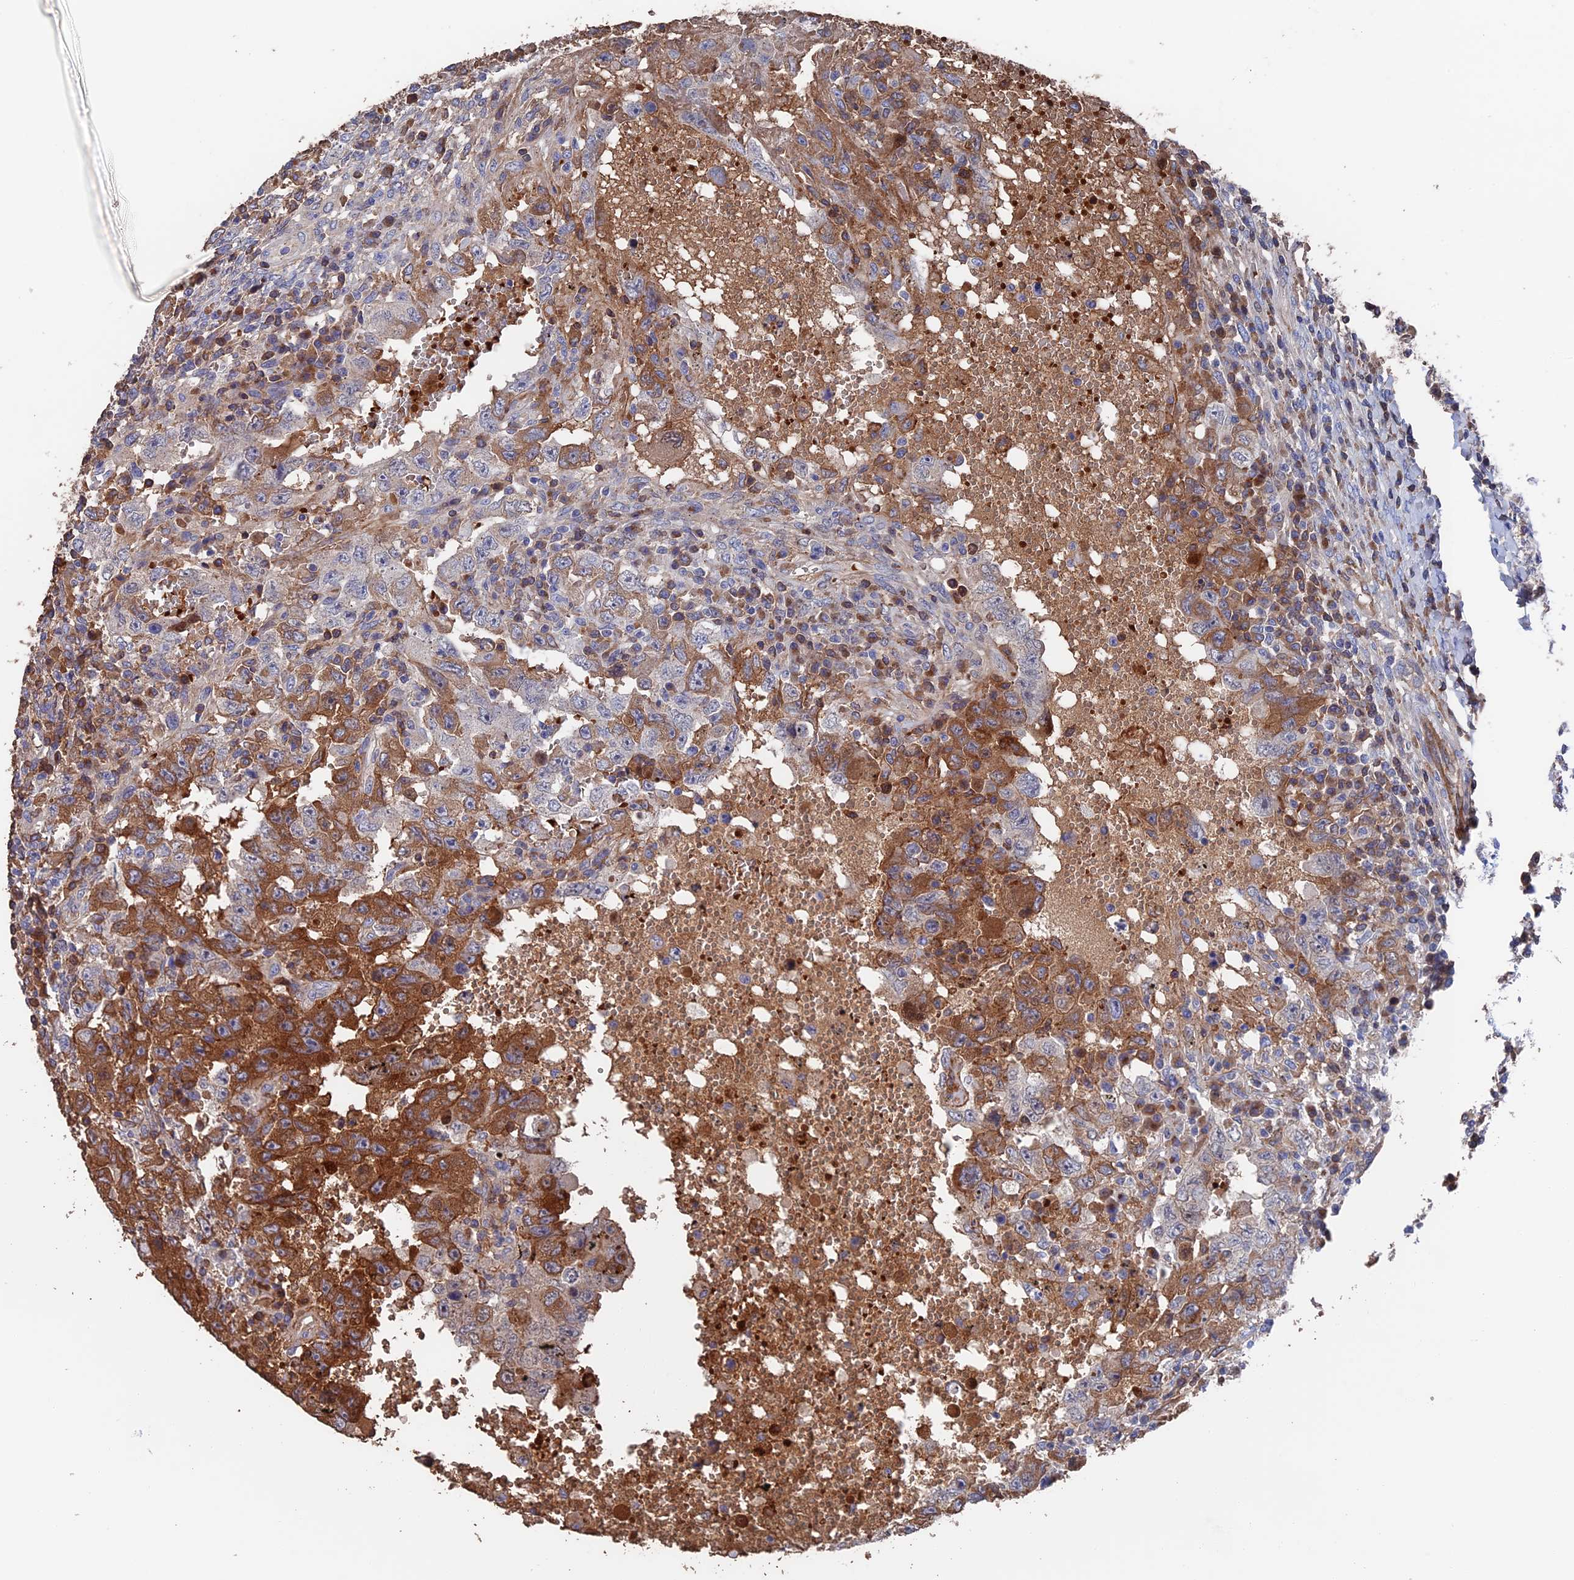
{"staining": {"intensity": "moderate", "quantity": "25%-75%", "location": "cytoplasmic/membranous"}, "tissue": "testis cancer", "cell_type": "Tumor cells", "image_type": "cancer", "snomed": [{"axis": "morphology", "description": "Carcinoma, Embryonal, NOS"}, {"axis": "topography", "description": "Testis"}], "caption": "High-magnification brightfield microscopy of testis cancer stained with DAB (3,3'-diaminobenzidine) (brown) and counterstained with hematoxylin (blue). tumor cells exhibit moderate cytoplasmic/membranous staining is identified in approximately25%-75% of cells.", "gene": "HPF1", "patient": {"sex": "male", "age": 26}}